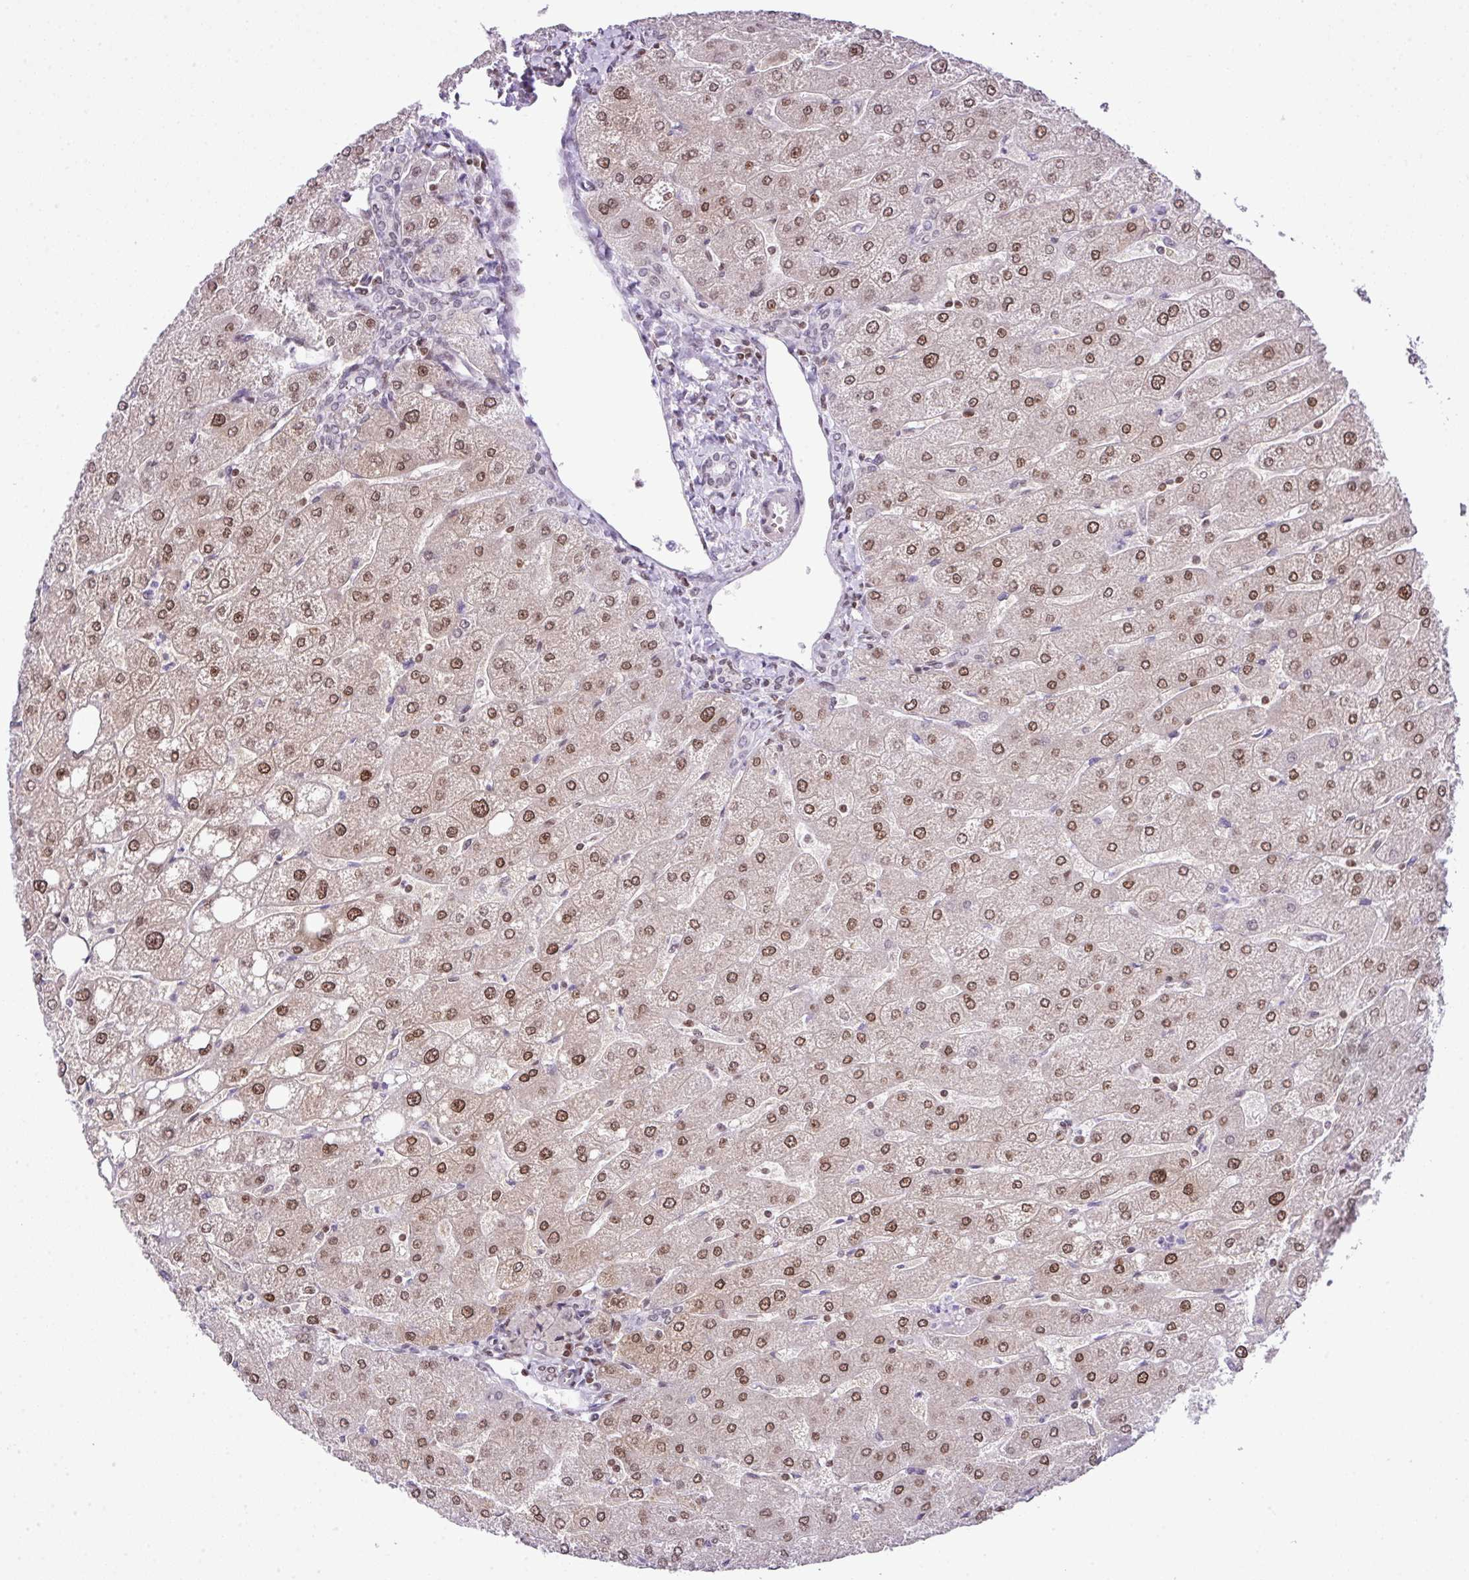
{"staining": {"intensity": "negative", "quantity": "none", "location": "none"}, "tissue": "liver", "cell_type": "Cholangiocytes", "image_type": "normal", "snomed": [{"axis": "morphology", "description": "Normal tissue, NOS"}, {"axis": "topography", "description": "Liver"}], "caption": "Immunohistochemistry (IHC) histopathology image of unremarkable liver stained for a protein (brown), which exhibits no staining in cholangiocytes.", "gene": "CCDC137", "patient": {"sex": "male", "age": 67}}